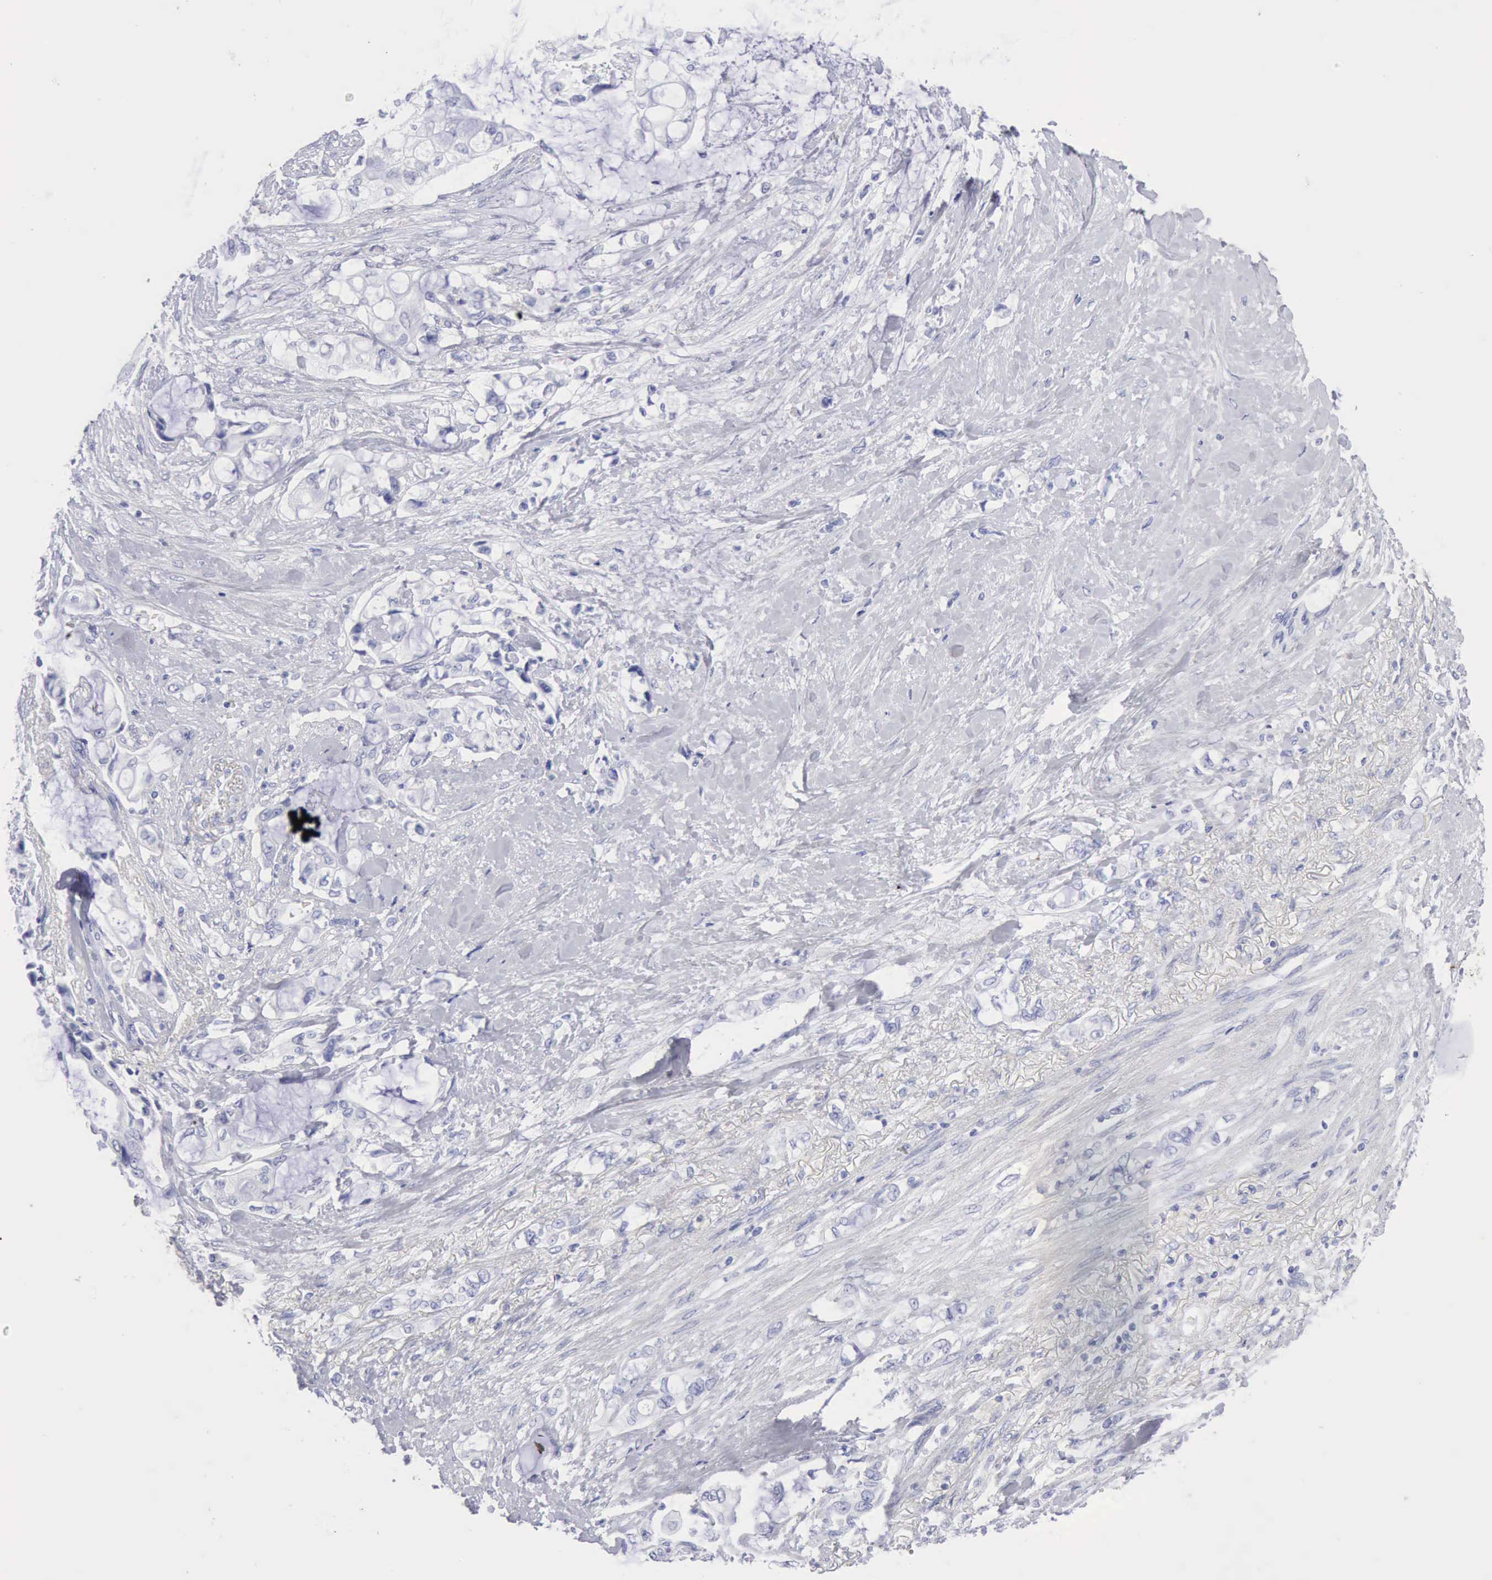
{"staining": {"intensity": "negative", "quantity": "none", "location": "none"}, "tissue": "pancreatic cancer", "cell_type": "Tumor cells", "image_type": "cancer", "snomed": [{"axis": "morphology", "description": "Adenocarcinoma, NOS"}, {"axis": "topography", "description": "Pancreas"}], "caption": "A high-resolution photomicrograph shows immunohistochemistry (IHC) staining of pancreatic adenocarcinoma, which exhibits no significant positivity in tumor cells. Nuclei are stained in blue.", "gene": "KRT10", "patient": {"sex": "female", "age": 70}}